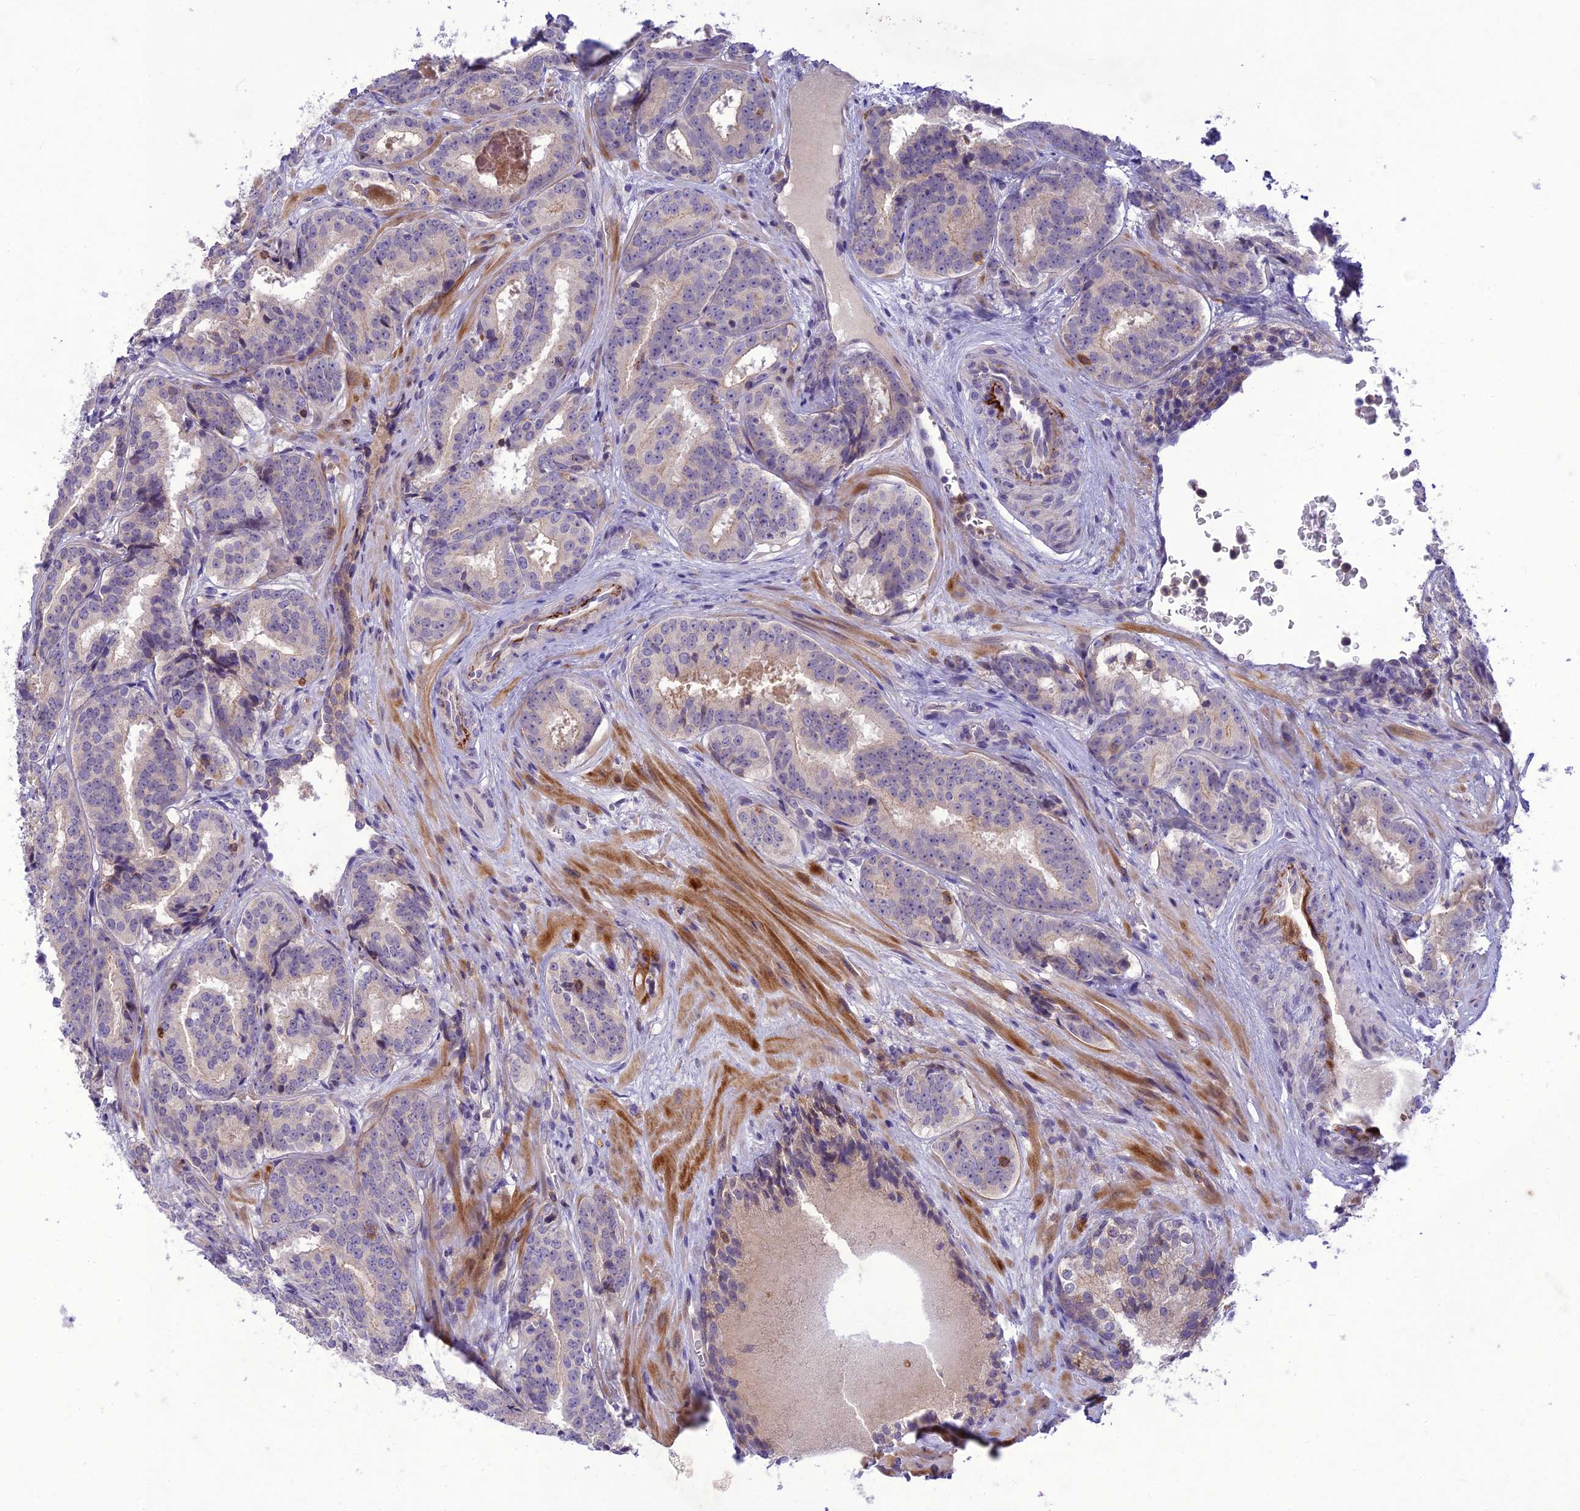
{"staining": {"intensity": "negative", "quantity": "none", "location": "none"}, "tissue": "prostate cancer", "cell_type": "Tumor cells", "image_type": "cancer", "snomed": [{"axis": "morphology", "description": "Adenocarcinoma, High grade"}, {"axis": "topography", "description": "Prostate"}], "caption": "An image of prostate cancer stained for a protein demonstrates no brown staining in tumor cells. (Stains: DAB IHC with hematoxylin counter stain, Microscopy: brightfield microscopy at high magnification).", "gene": "ITGAE", "patient": {"sex": "male", "age": 57}}